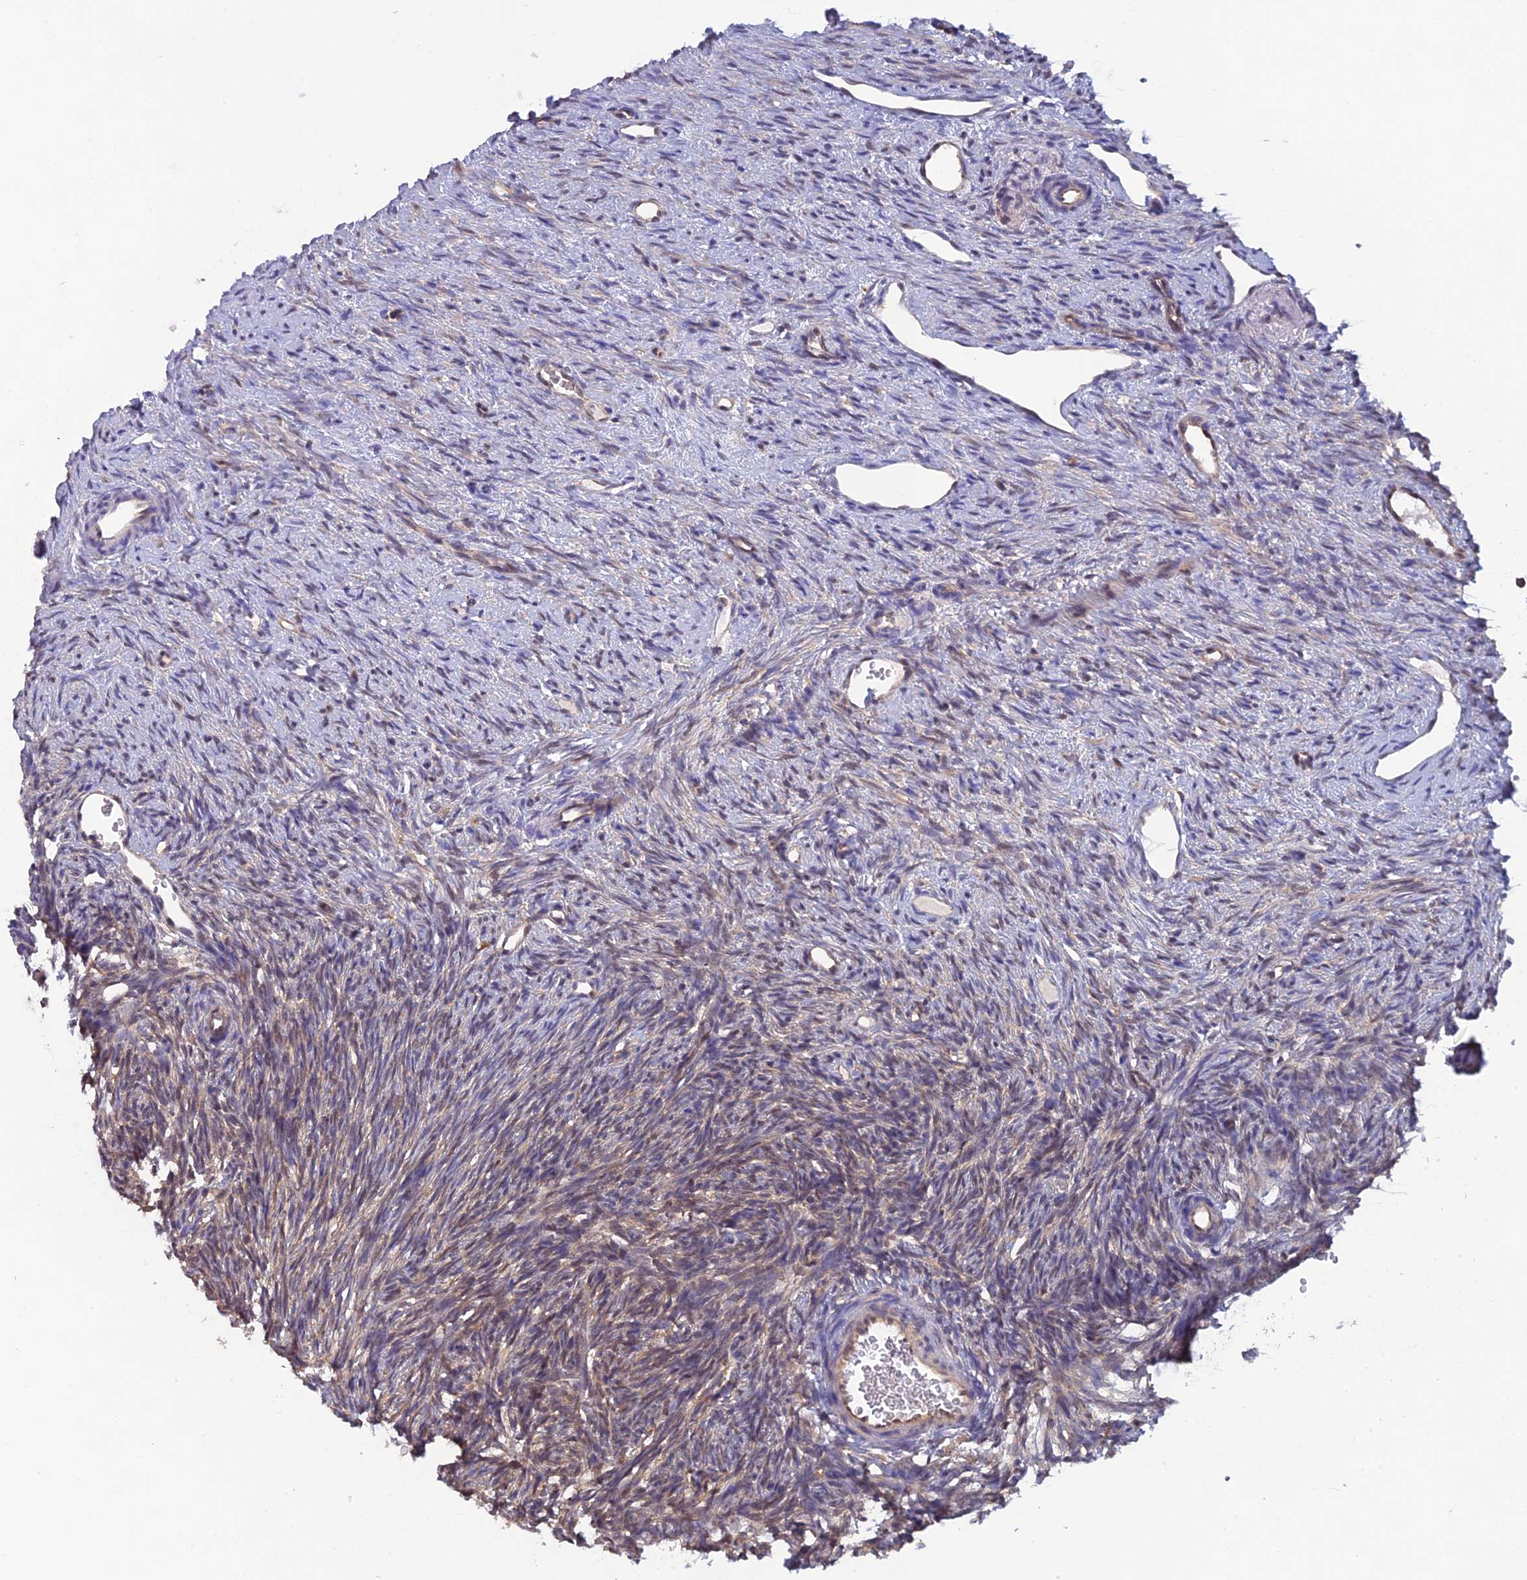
{"staining": {"intensity": "strong", "quantity": ">75%", "location": "cytoplasmic/membranous"}, "tissue": "ovary", "cell_type": "Follicle cells", "image_type": "normal", "snomed": [{"axis": "morphology", "description": "Normal tissue, NOS"}, {"axis": "topography", "description": "Ovary"}], "caption": "Protein positivity by immunohistochemistry (IHC) shows strong cytoplasmic/membranous staining in about >75% of follicle cells in unremarkable ovary. (Brightfield microscopy of DAB IHC at high magnification).", "gene": "HINT1", "patient": {"sex": "female", "age": 51}}